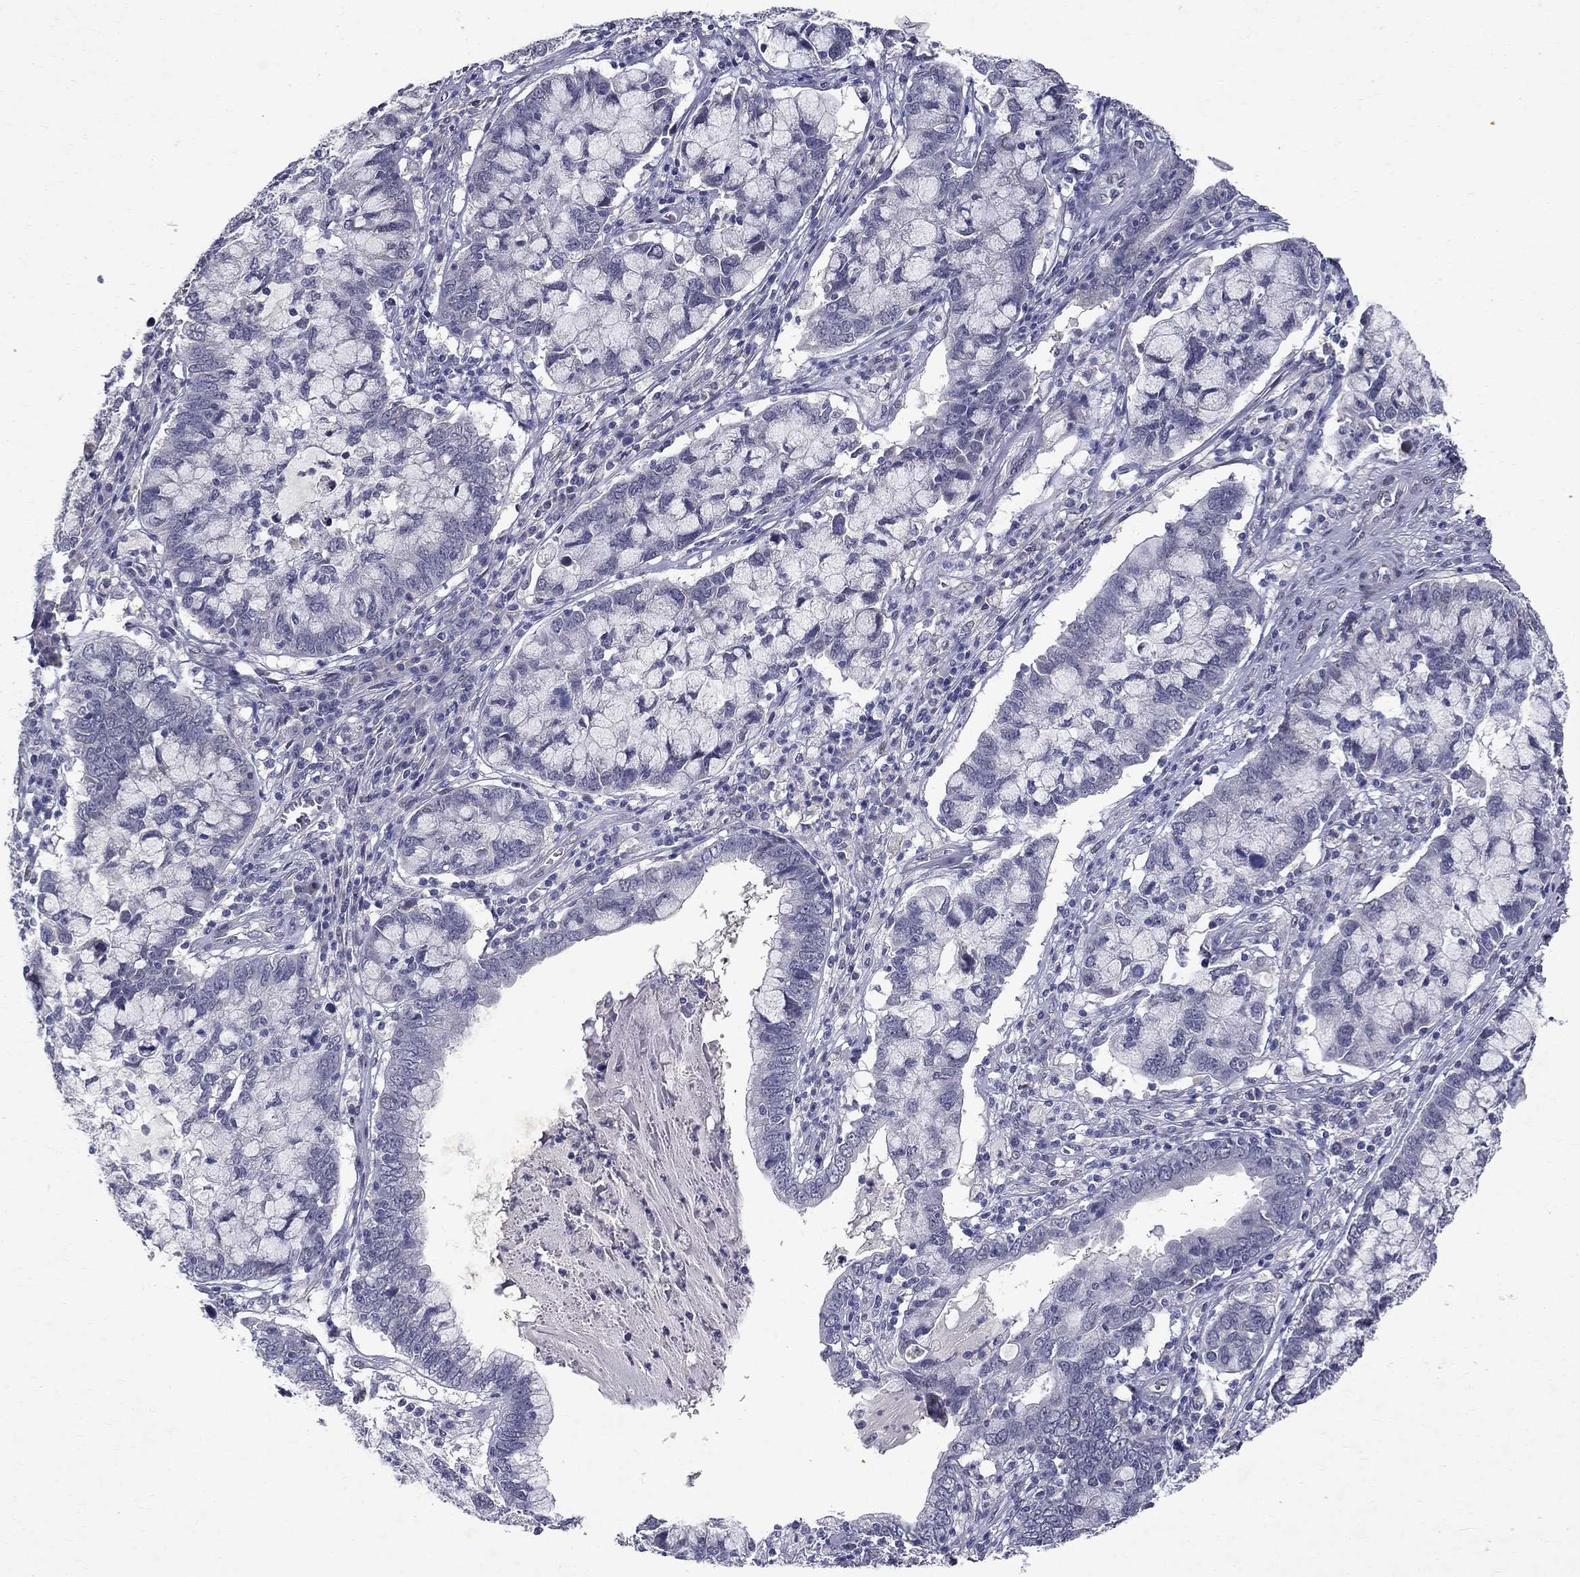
{"staining": {"intensity": "negative", "quantity": "none", "location": "none"}, "tissue": "cervical cancer", "cell_type": "Tumor cells", "image_type": "cancer", "snomed": [{"axis": "morphology", "description": "Adenocarcinoma, NOS"}, {"axis": "topography", "description": "Cervix"}], "caption": "DAB immunohistochemical staining of human cervical cancer (adenocarcinoma) reveals no significant expression in tumor cells.", "gene": "RBFOX1", "patient": {"sex": "female", "age": 40}}